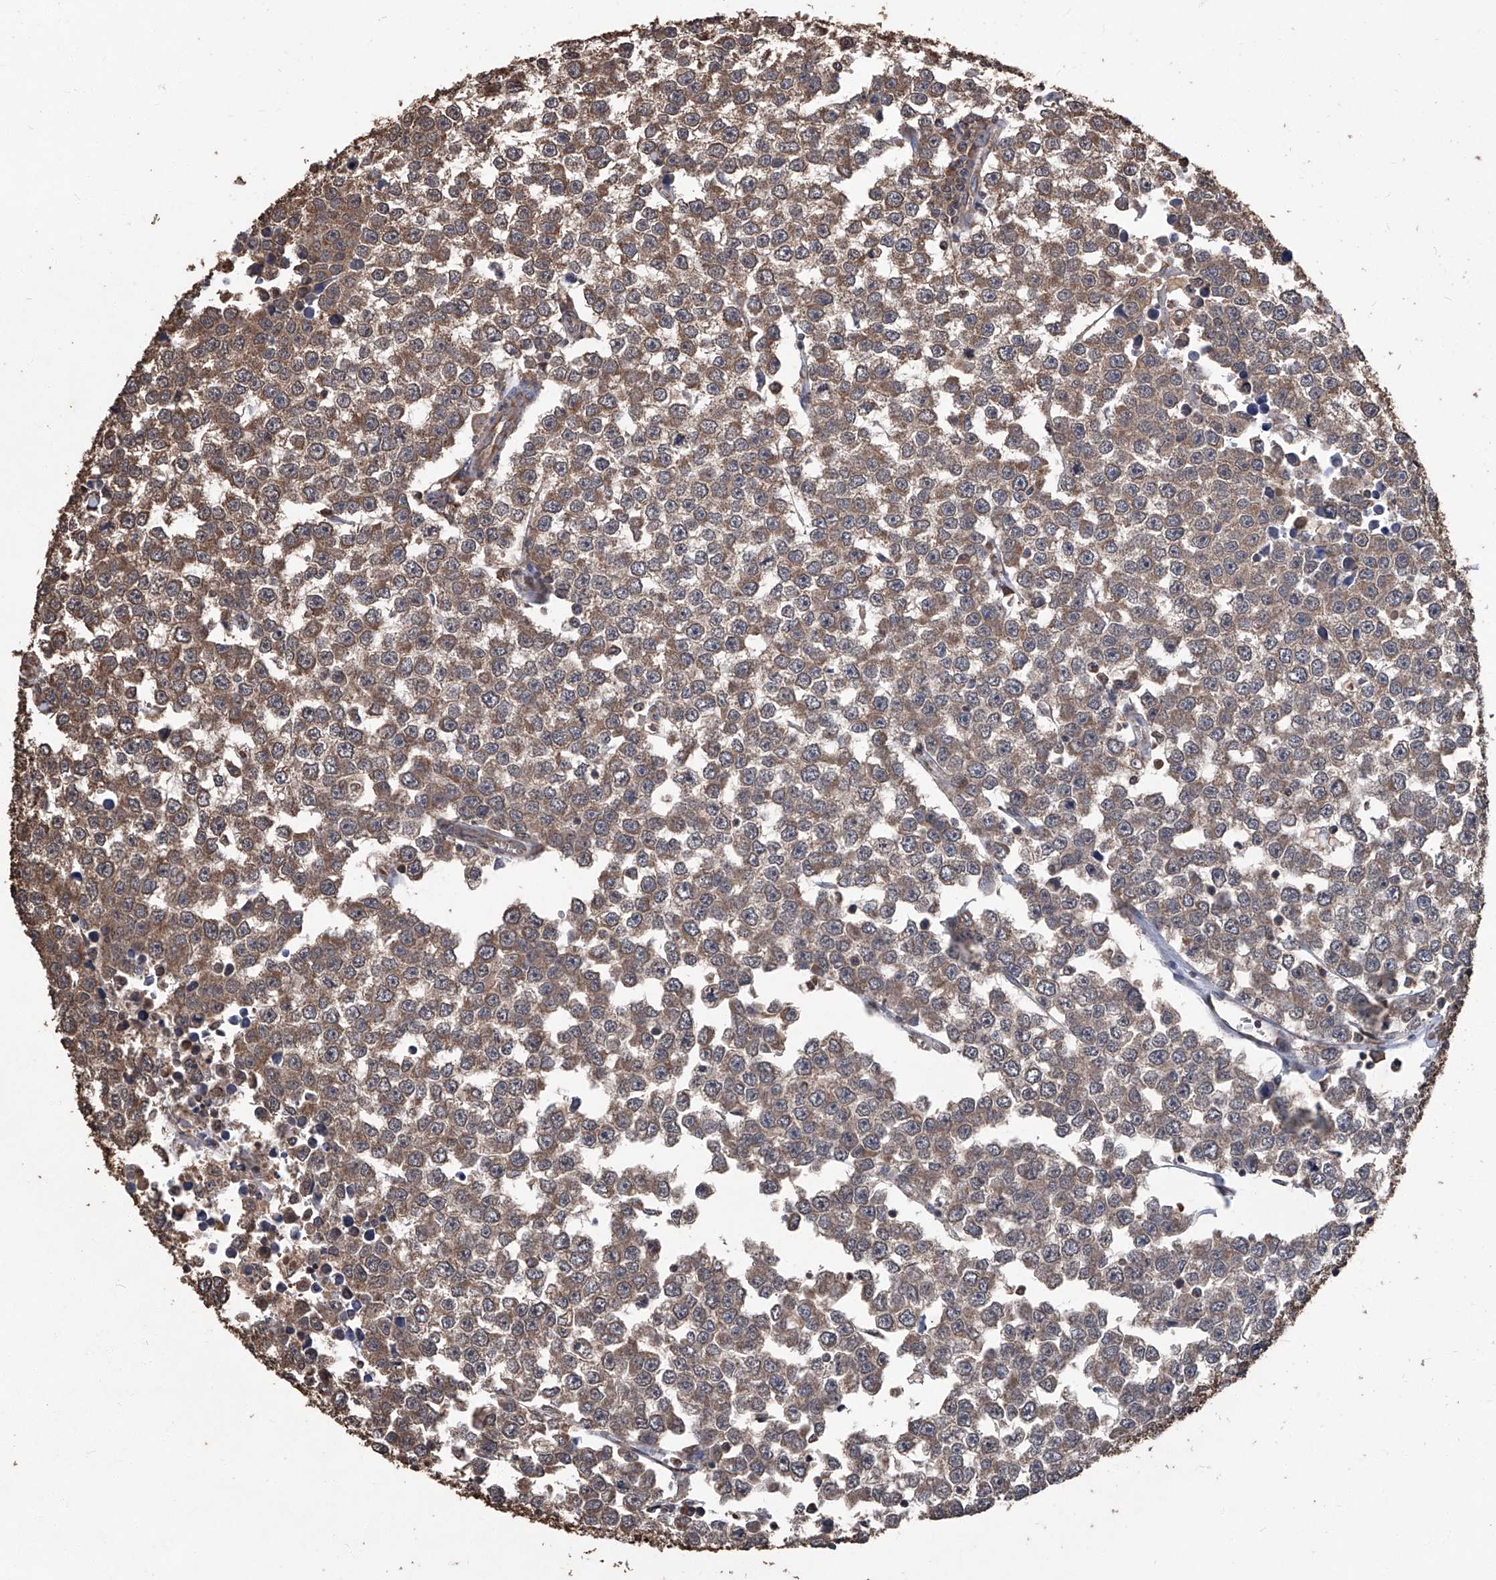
{"staining": {"intensity": "moderate", "quantity": ">75%", "location": "cytoplasmic/membranous"}, "tissue": "testis cancer", "cell_type": "Tumor cells", "image_type": "cancer", "snomed": [{"axis": "morphology", "description": "Seminoma, NOS"}, {"axis": "morphology", "description": "Carcinoma, Embryonal, NOS"}, {"axis": "topography", "description": "Testis"}], "caption": "The immunohistochemical stain shows moderate cytoplasmic/membranous staining in tumor cells of embryonal carcinoma (testis) tissue.", "gene": "STARD7", "patient": {"sex": "male", "age": 52}}